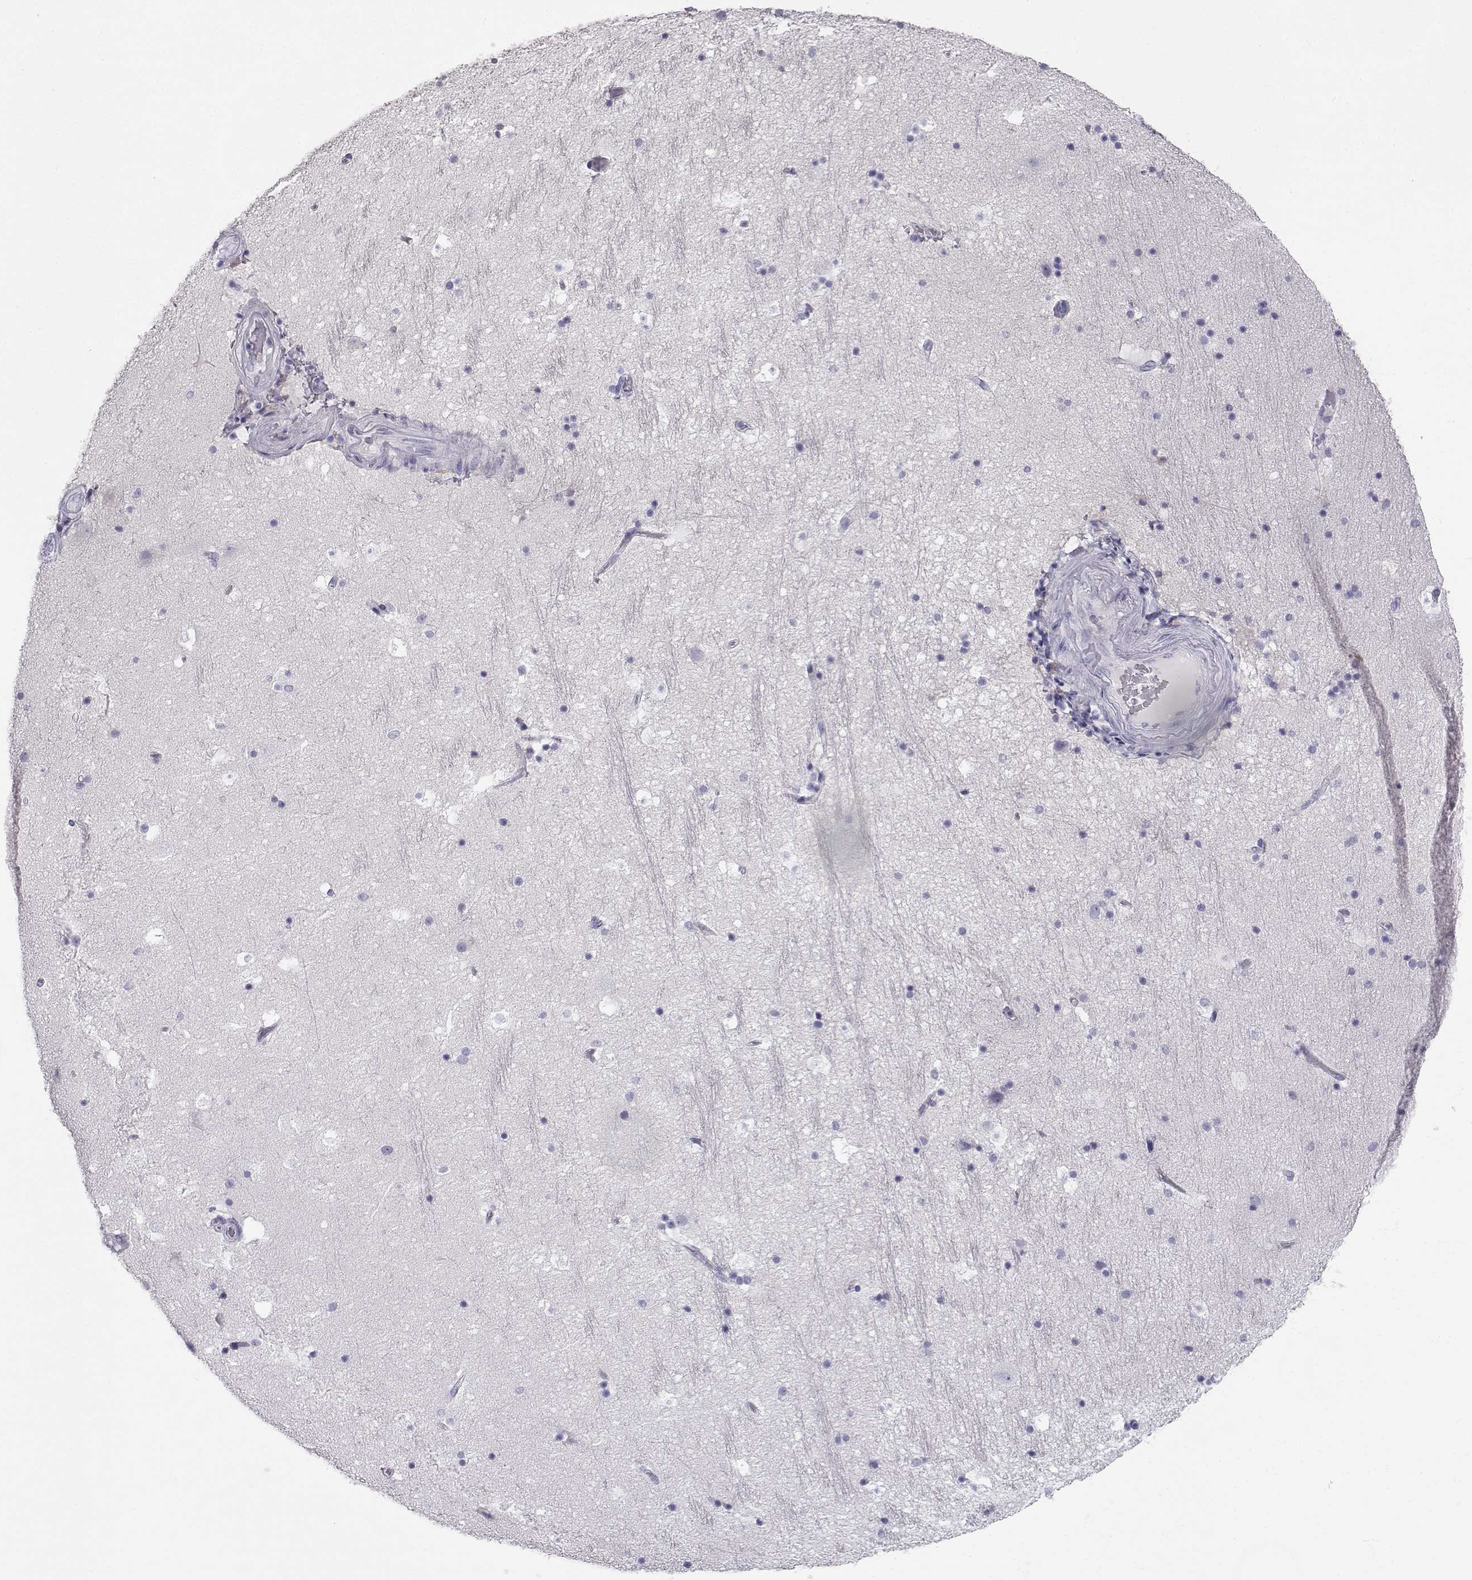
{"staining": {"intensity": "negative", "quantity": "none", "location": "none"}, "tissue": "hippocampus", "cell_type": "Glial cells", "image_type": "normal", "snomed": [{"axis": "morphology", "description": "Normal tissue, NOS"}, {"axis": "topography", "description": "Hippocampus"}], "caption": "Immunohistochemical staining of unremarkable hippocampus exhibits no significant positivity in glial cells. (DAB immunohistochemistry (IHC) with hematoxylin counter stain).", "gene": "RNASE12", "patient": {"sex": "male", "age": 51}}